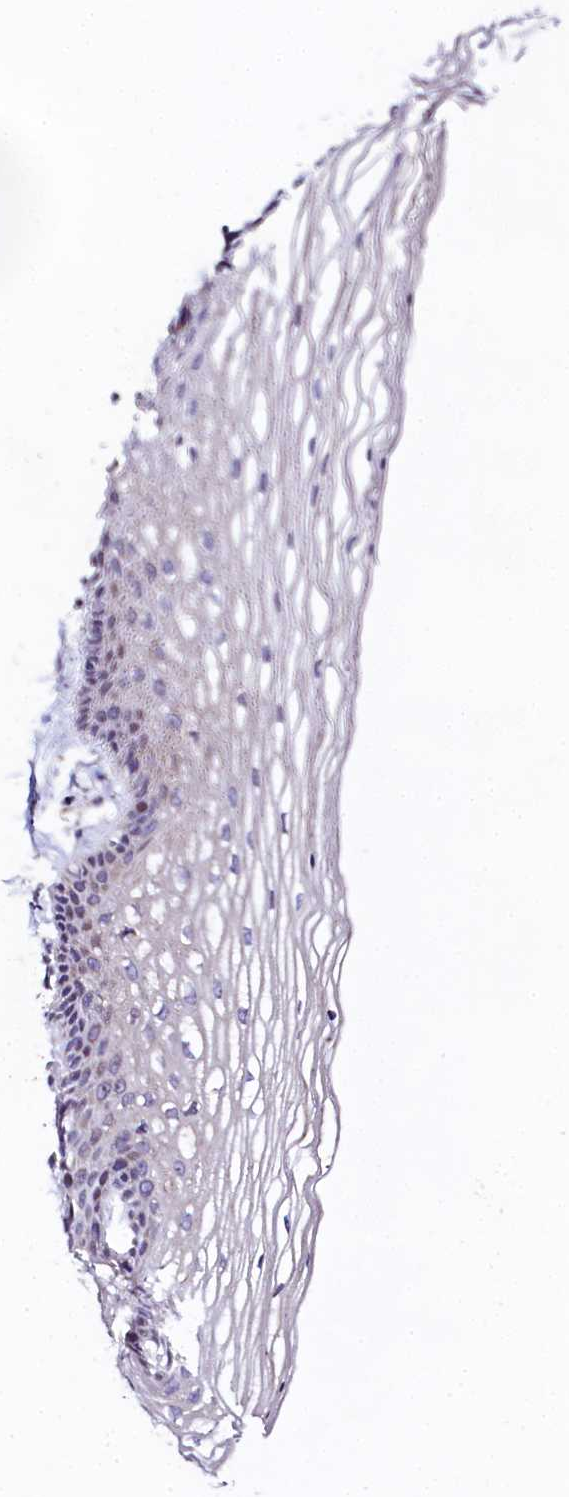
{"staining": {"intensity": "weak", "quantity": "<25%", "location": "cytoplasmic/membranous"}, "tissue": "vagina", "cell_type": "Squamous epithelial cells", "image_type": "normal", "snomed": [{"axis": "morphology", "description": "Normal tissue, NOS"}, {"axis": "topography", "description": "Vagina"}], "caption": "Immunohistochemical staining of normal human vagina displays no significant positivity in squamous epithelial cells. (DAB immunohistochemistry with hematoxylin counter stain).", "gene": "FXYD6", "patient": {"sex": "female", "age": 46}}